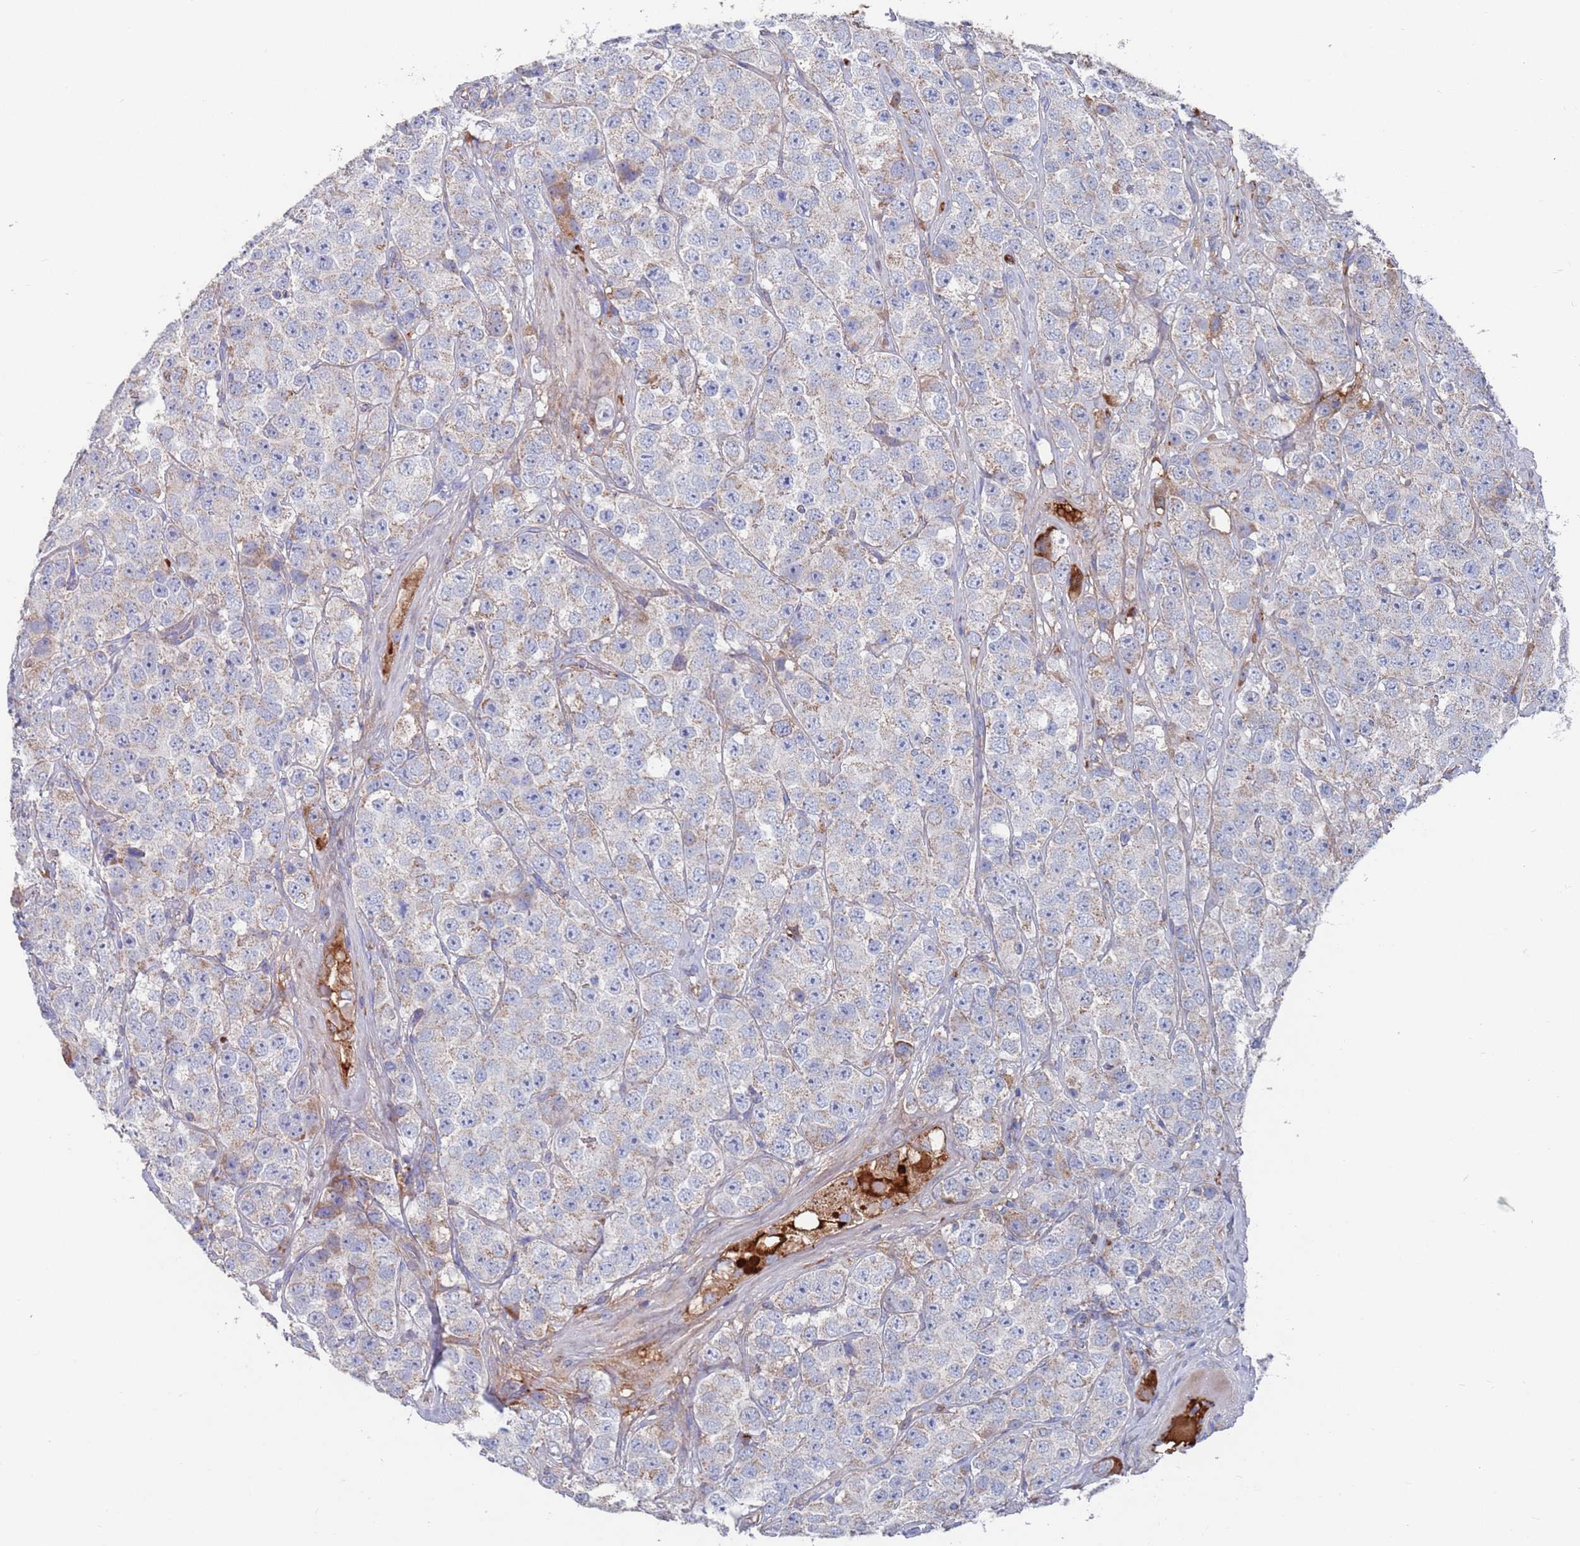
{"staining": {"intensity": "negative", "quantity": "none", "location": "none"}, "tissue": "testis cancer", "cell_type": "Tumor cells", "image_type": "cancer", "snomed": [{"axis": "morphology", "description": "Seminoma, NOS"}, {"axis": "topography", "description": "Testis"}], "caption": "A photomicrograph of human testis seminoma is negative for staining in tumor cells.", "gene": "MRPL22", "patient": {"sex": "male", "age": 28}}